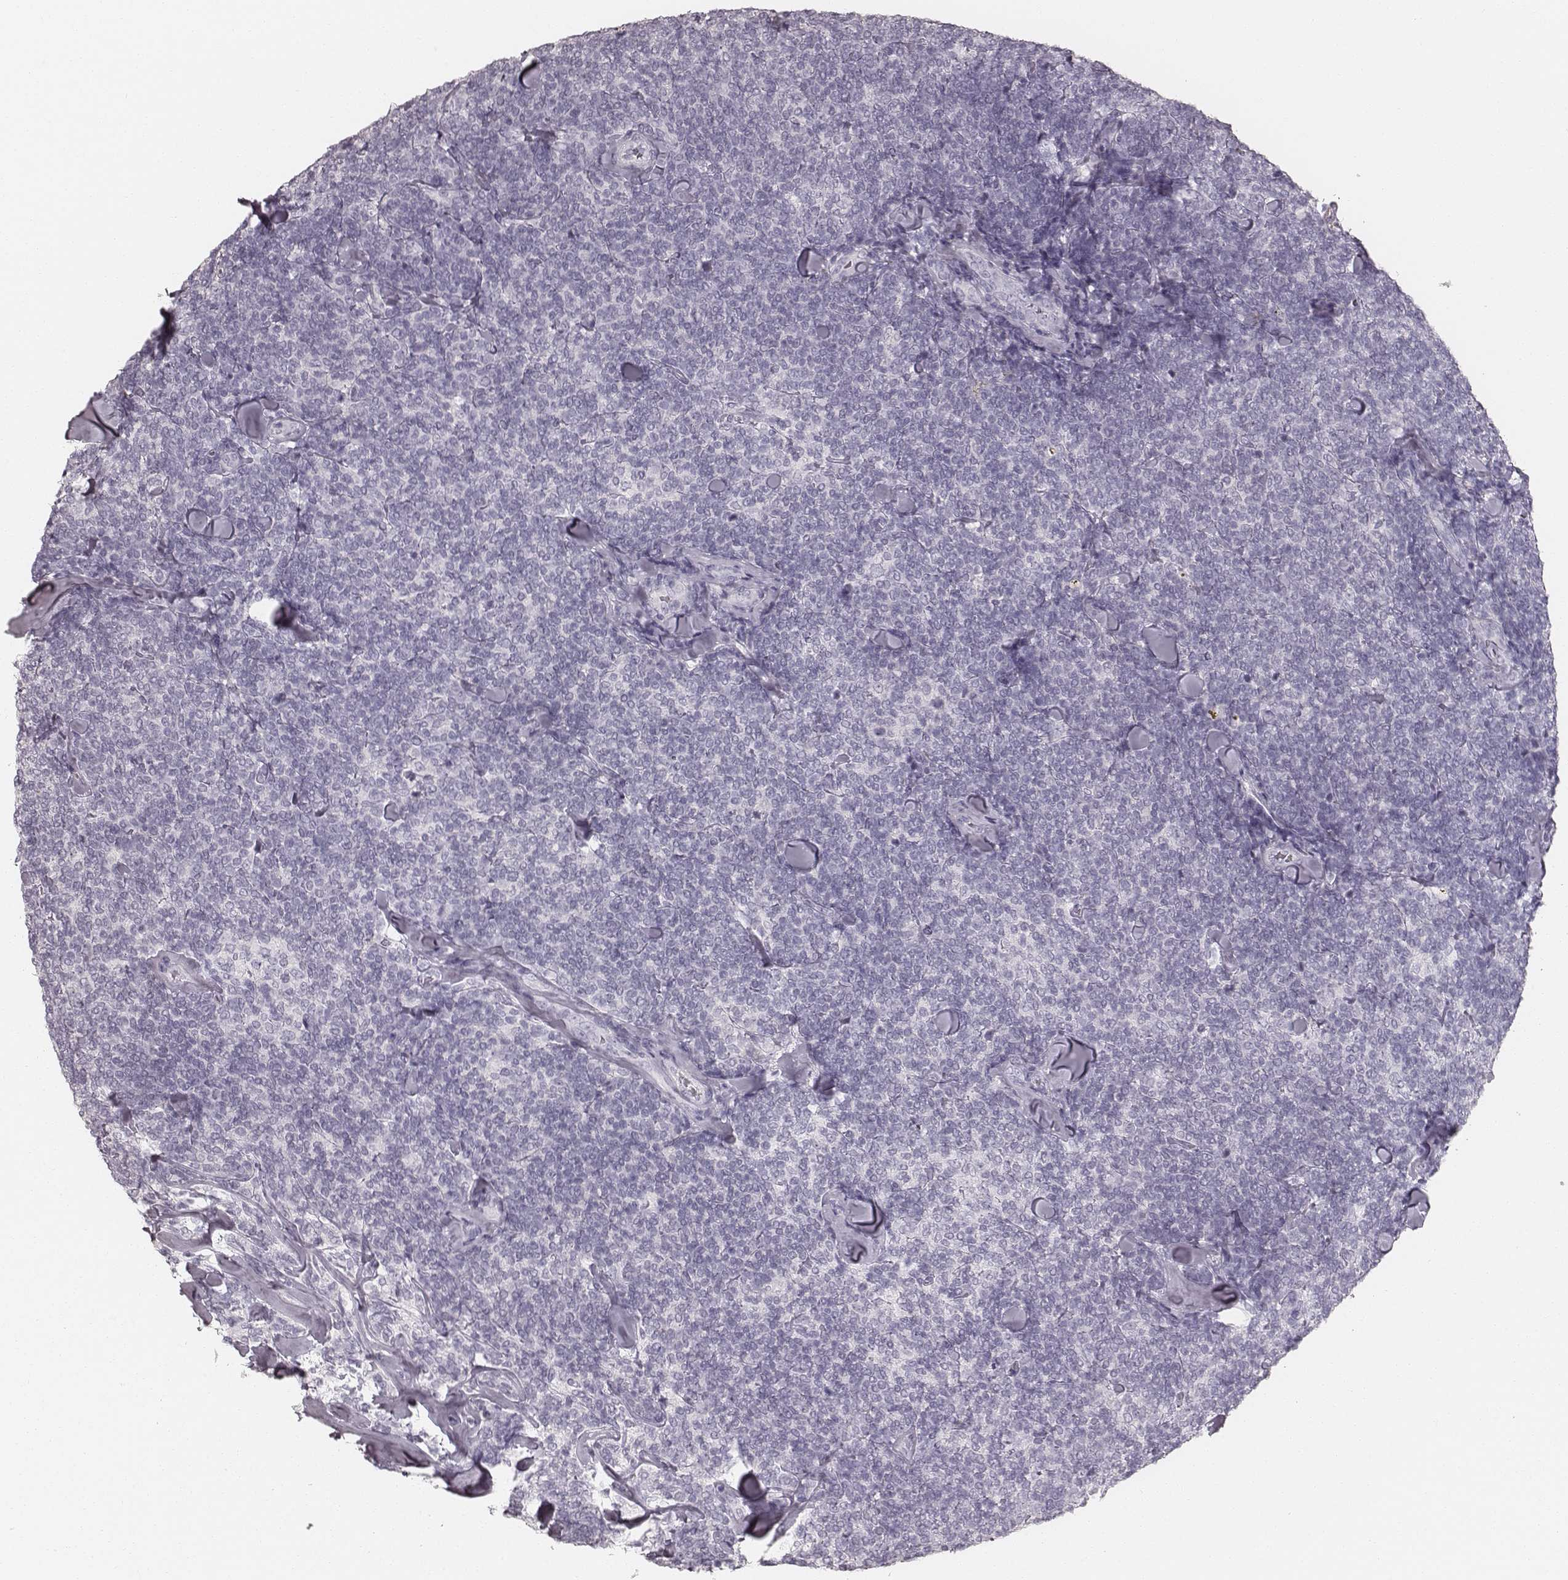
{"staining": {"intensity": "negative", "quantity": "none", "location": "none"}, "tissue": "lymphoma", "cell_type": "Tumor cells", "image_type": "cancer", "snomed": [{"axis": "morphology", "description": "Malignant lymphoma, non-Hodgkin's type, Low grade"}, {"axis": "topography", "description": "Lymph node"}], "caption": "A high-resolution histopathology image shows IHC staining of malignant lymphoma, non-Hodgkin's type (low-grade), which exhibits no significant staining in tumor cells.", "gene": "KRT34", "patient": {"sex": "female", "age": 56}}